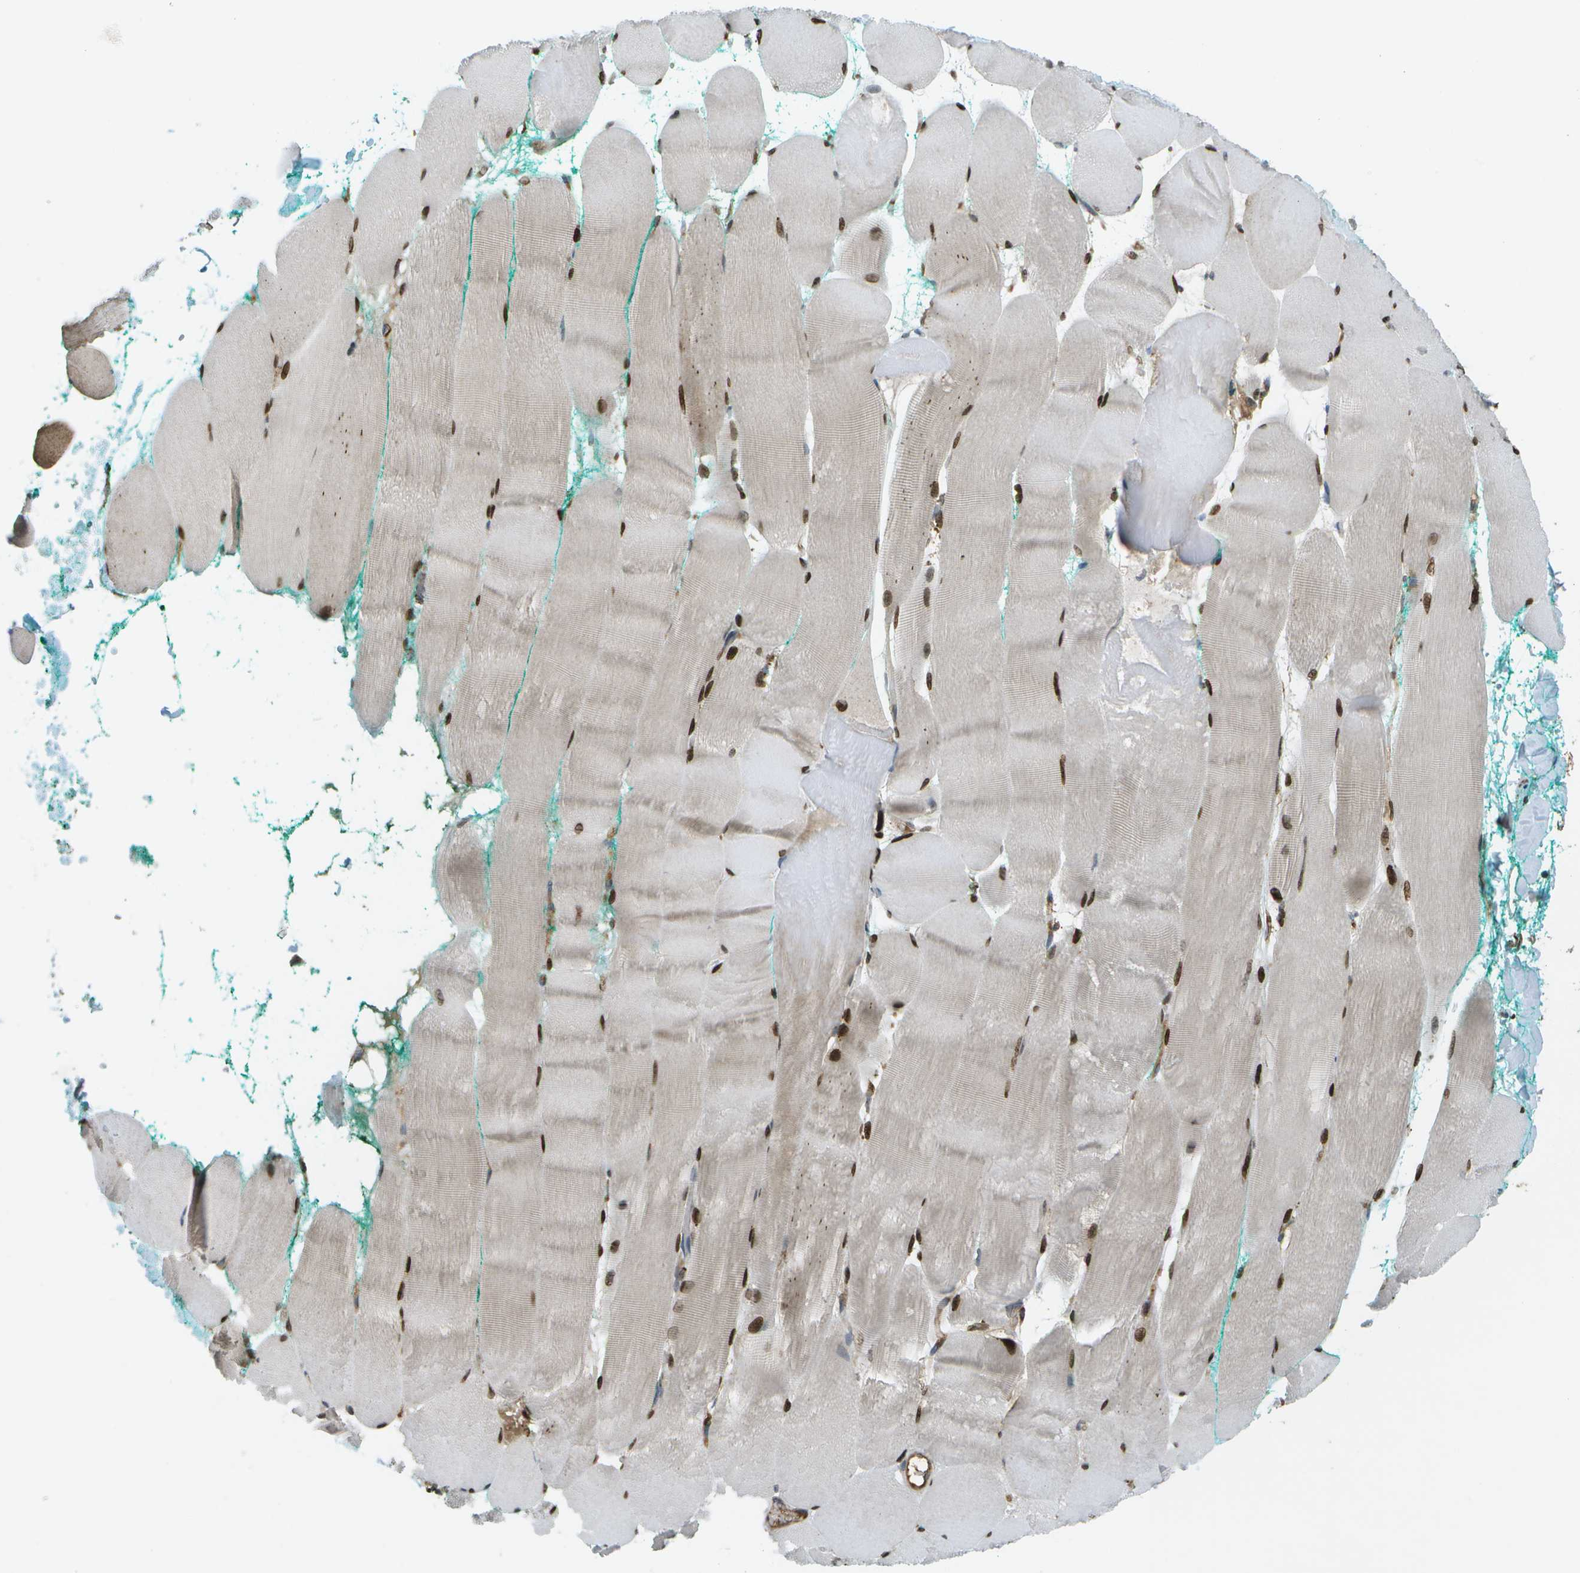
{"staining": {"intensity": "strong", "quantity": ">75%", "location": "nuclear"}, "tissue": "skeletal muscle", "cell_type": "Myocytes", "image_type": "normal", "snomed": [{"axis": "morphology", "description": "Normal tissue, NOS"}, {"axis": "morphology", "description": "Squamous cell carcinoma, NOS"}, {"axis": "topography", "description": "Skeletal muscle"}], "caption": "The micrograph demonstrates staining of normal skeletal muscle, revealing strong nuclear protein expression (brown color) within myocytes.", "gene": "USP30", "patient": {"sex": "male", "age": 51}}